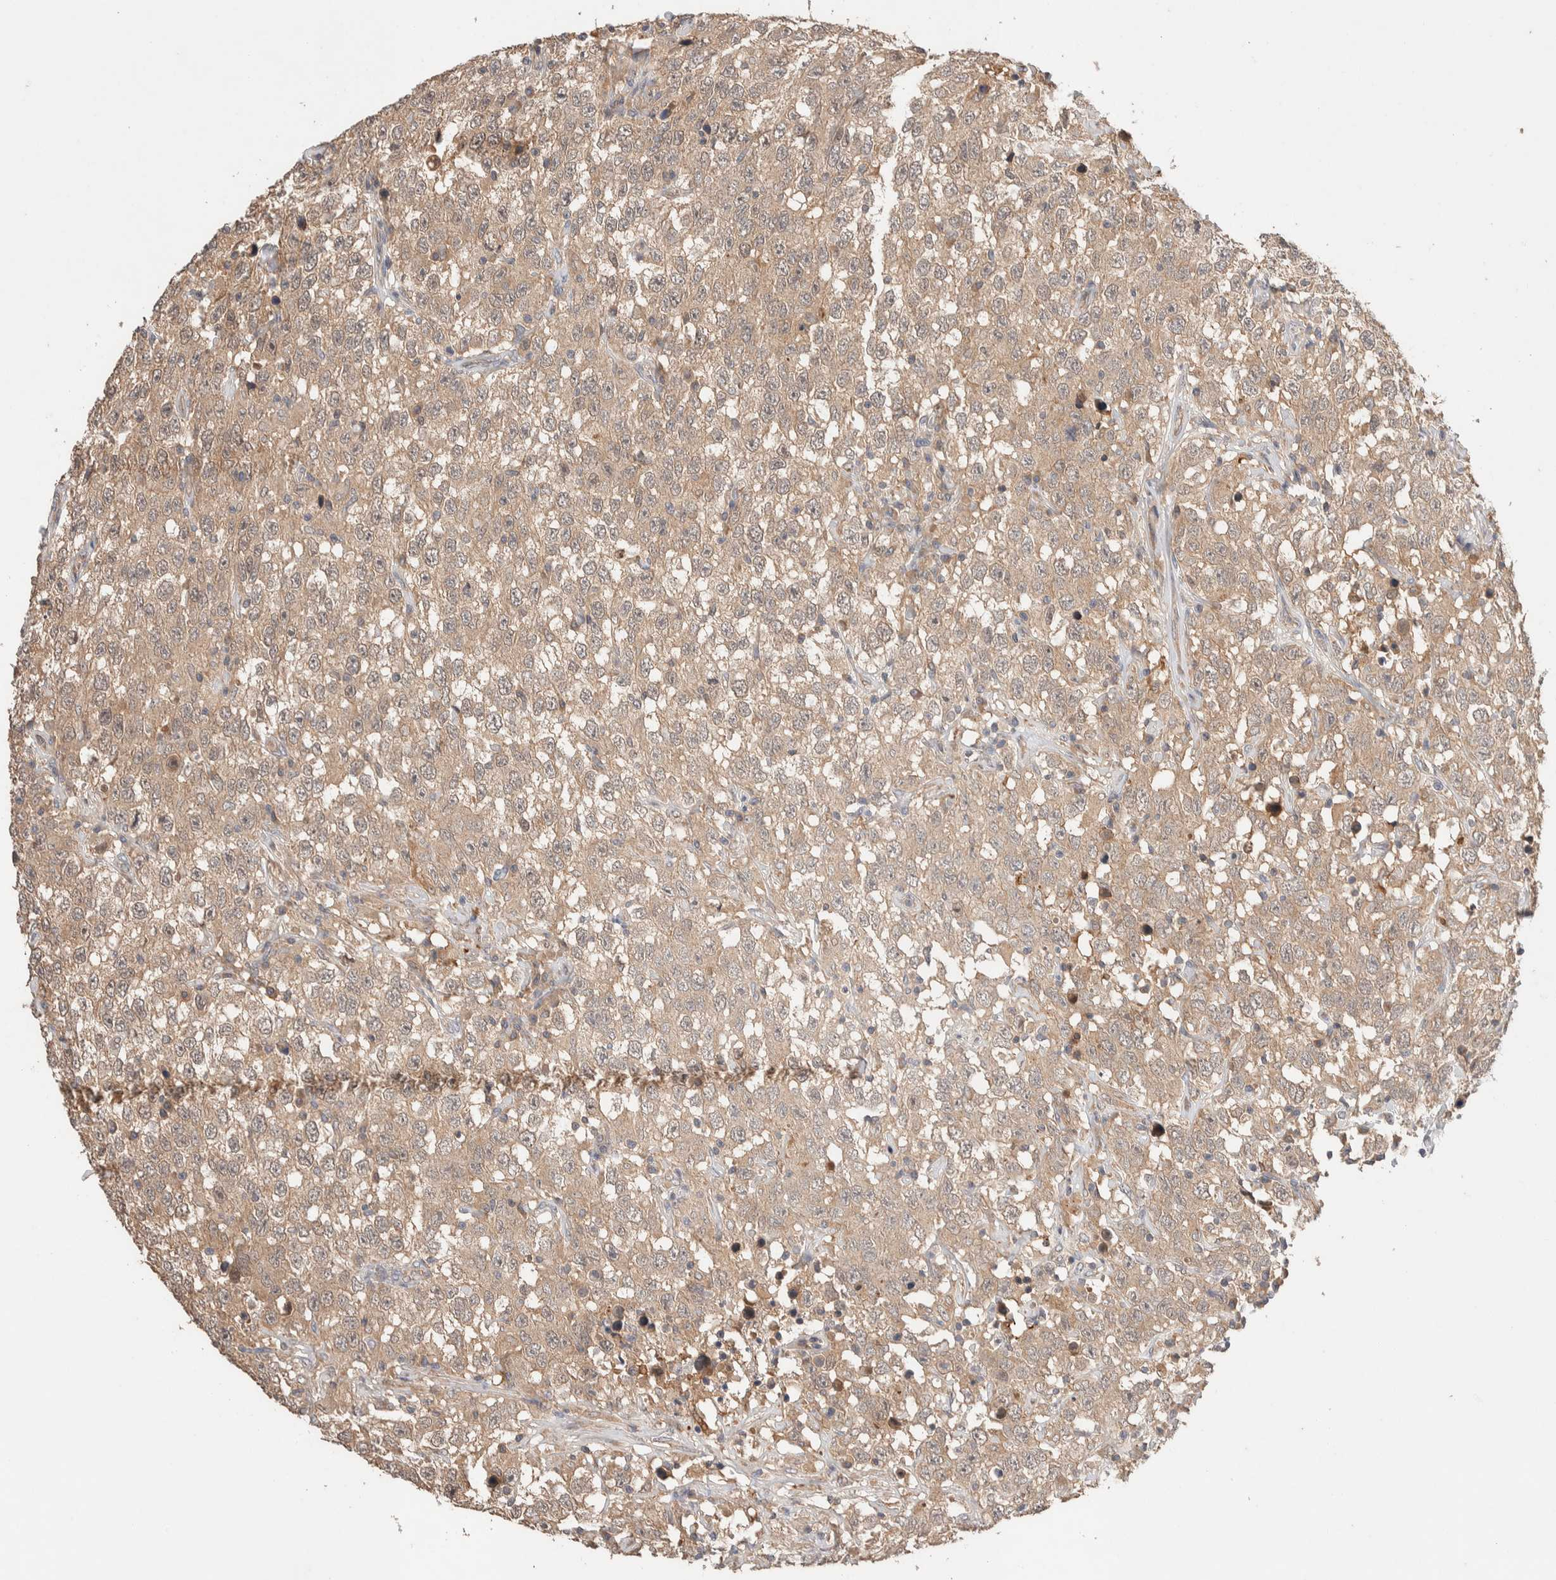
{"staining": {"intensity": "weak", "quantity": ">75%", "location": "cytoplasmic/membranous"}, "tissue": "testis cancer", "cell_type": "Tumor cells", "image_type": "cancer", "snomed": [{"axis": "morphology", "description": "Seminoma, NOS"}, {"axis": "topography", "description": "Testis"}], "caption": "Testis cancer (seminoma) stained with a brown dye shows weak cytoplasmic/membranous positive expression in approximately >75% of tumor cells.", "gene": "WDR91", "patient": {"sex": "male", "age": 41}}